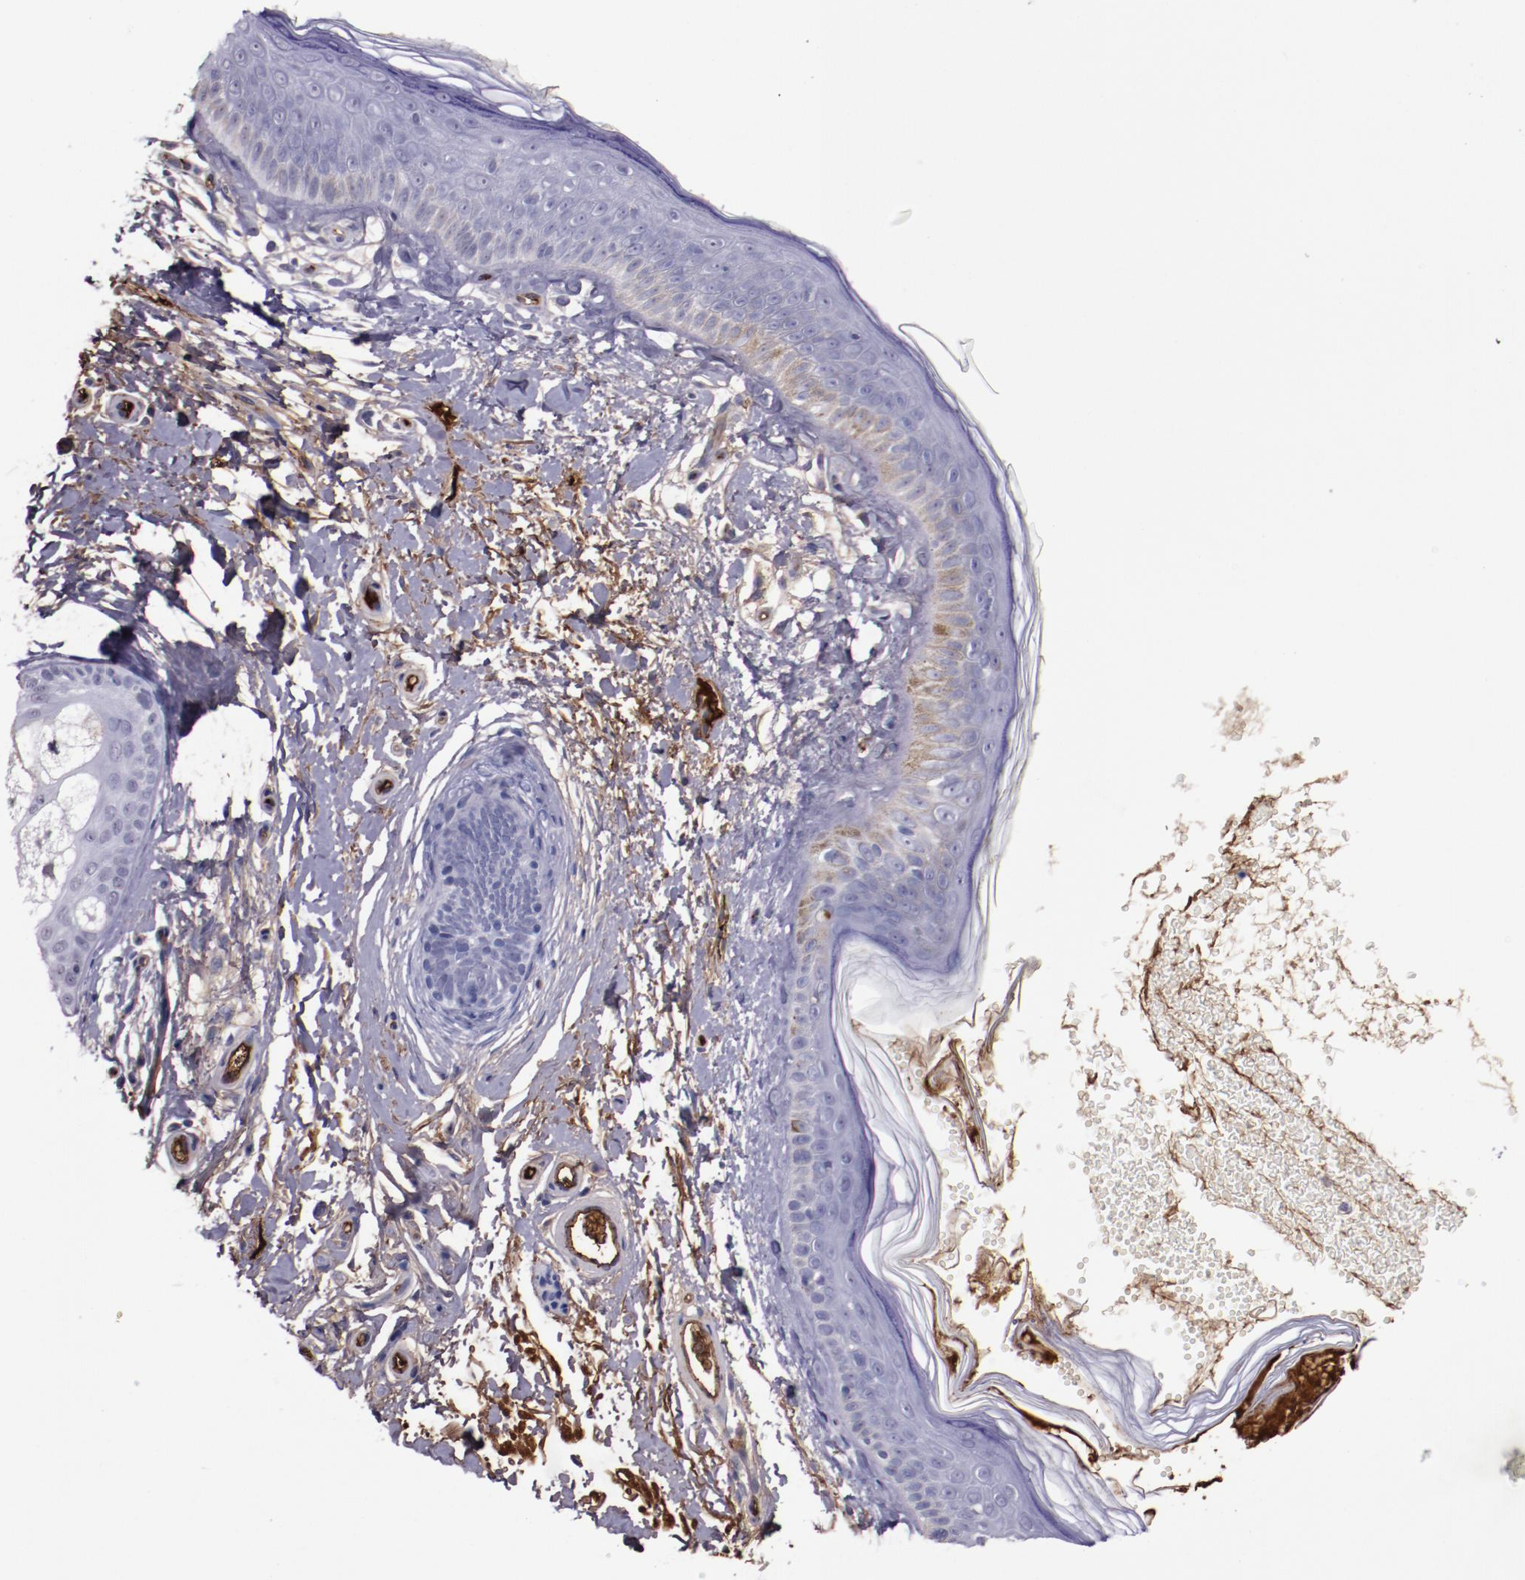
{"staining": {"intensity": "negative", "quantity": "none", "location": "none"}, "tissue": "skin", "cell_type": "Fibroblasts", "image_type": "normal", "snomed": [{"axis": "morphology", "description": "Normal tissue, NOS"}, {"axis": "topography", "description": "Skin"}], "caption": "DAB (3,3'-diaminobenzidine) immunohistochemical staining of normal skin displays no significant staining in fibroblasts.", "gene": "A2M", "patient": {"sex": "male", "age": 63}}